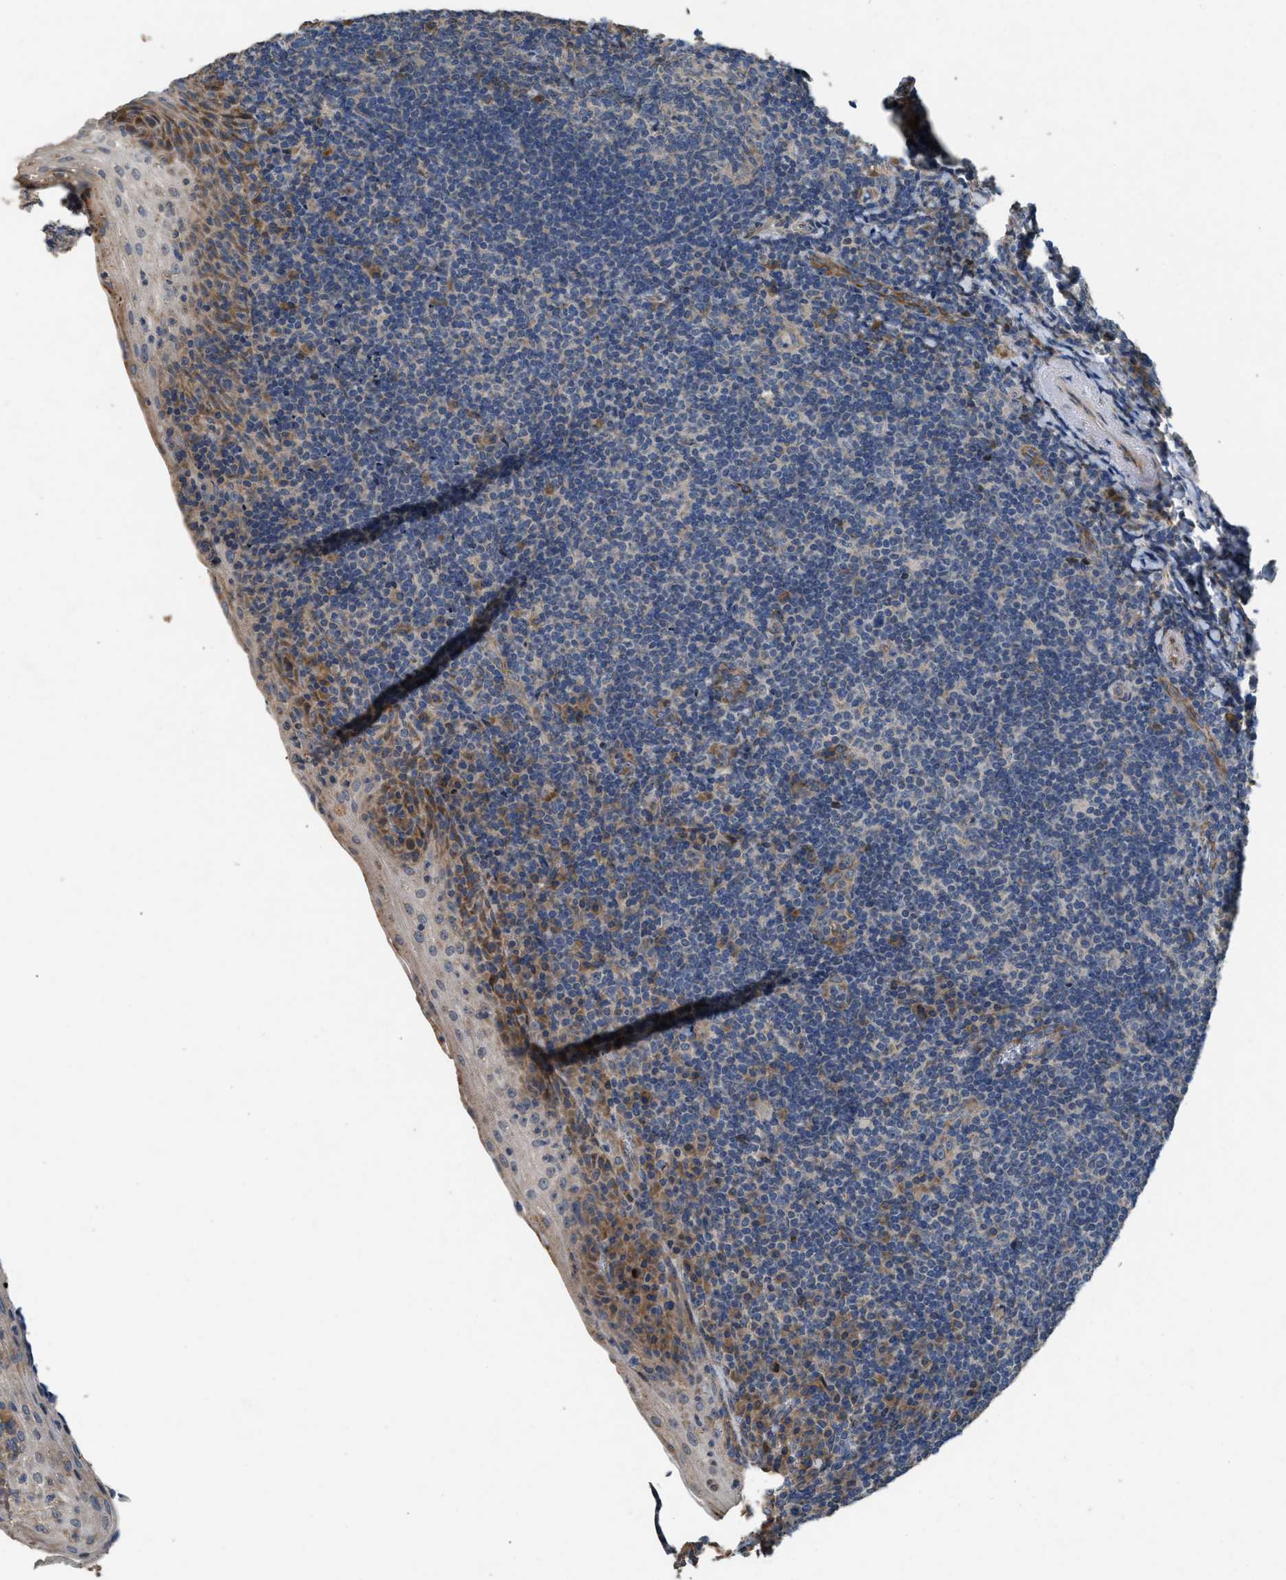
{"staining": {"intensity": "moderate", "quantity": "<25%", "location": "cytoplasmic/membranous"}, "tissue": "tonsil", "cell_type": "Germinal center cells", "image_type": "normal", "snomed": [{"axis": "morphology", "description": "Normal tissue, NOS"}, {"axis": "topography", "description": "Tonsil"}], "caption": "IHC micrograph of benign tonsil stained for a protein (brown), which displays low levels of moderate cytoplasmic/membranous positivity in approximately <25% of germinal center cells.", "gene": "TMEM150A", "patient": {"sex": "male", "age": 37}}